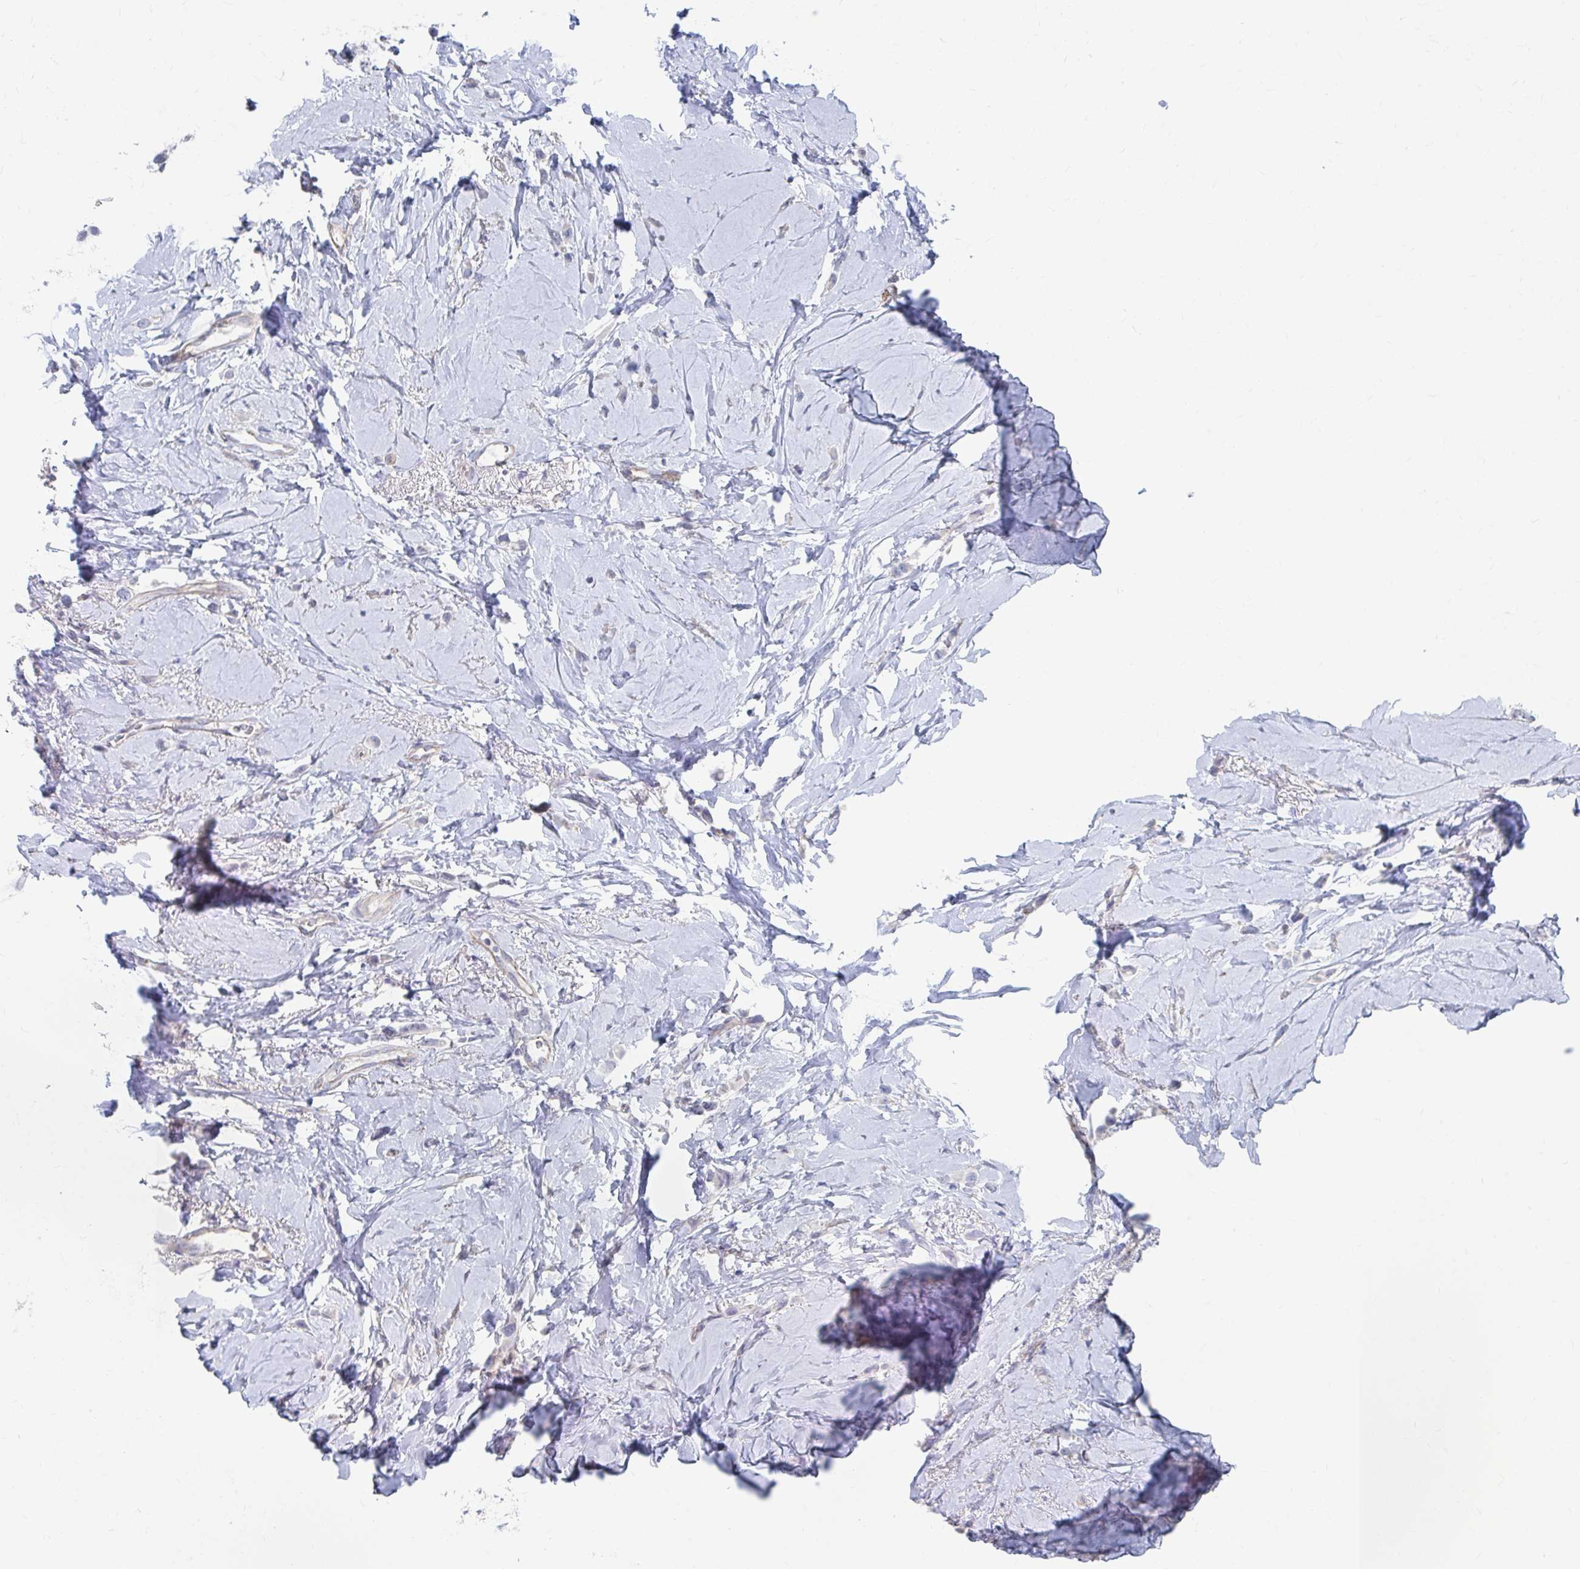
{"staining": {"intensity": "negative", "quantity": "none", "location": "none"}, "tissue": "breast cancer", "cell_type": "Tumor cells", "image_type": "cancer", "snomed": [{"axis": "morphology", "description": "Lobular carcinoma"}, {"axis": "topography", "description": "Breast"}], "caption": "Lobular carcinoma (breast) was stained to show a protein in brown. There is no significant expression in tumor cells.", "gene": "PLEKHG7", "patient": {"sex": "female", "age": 66}}